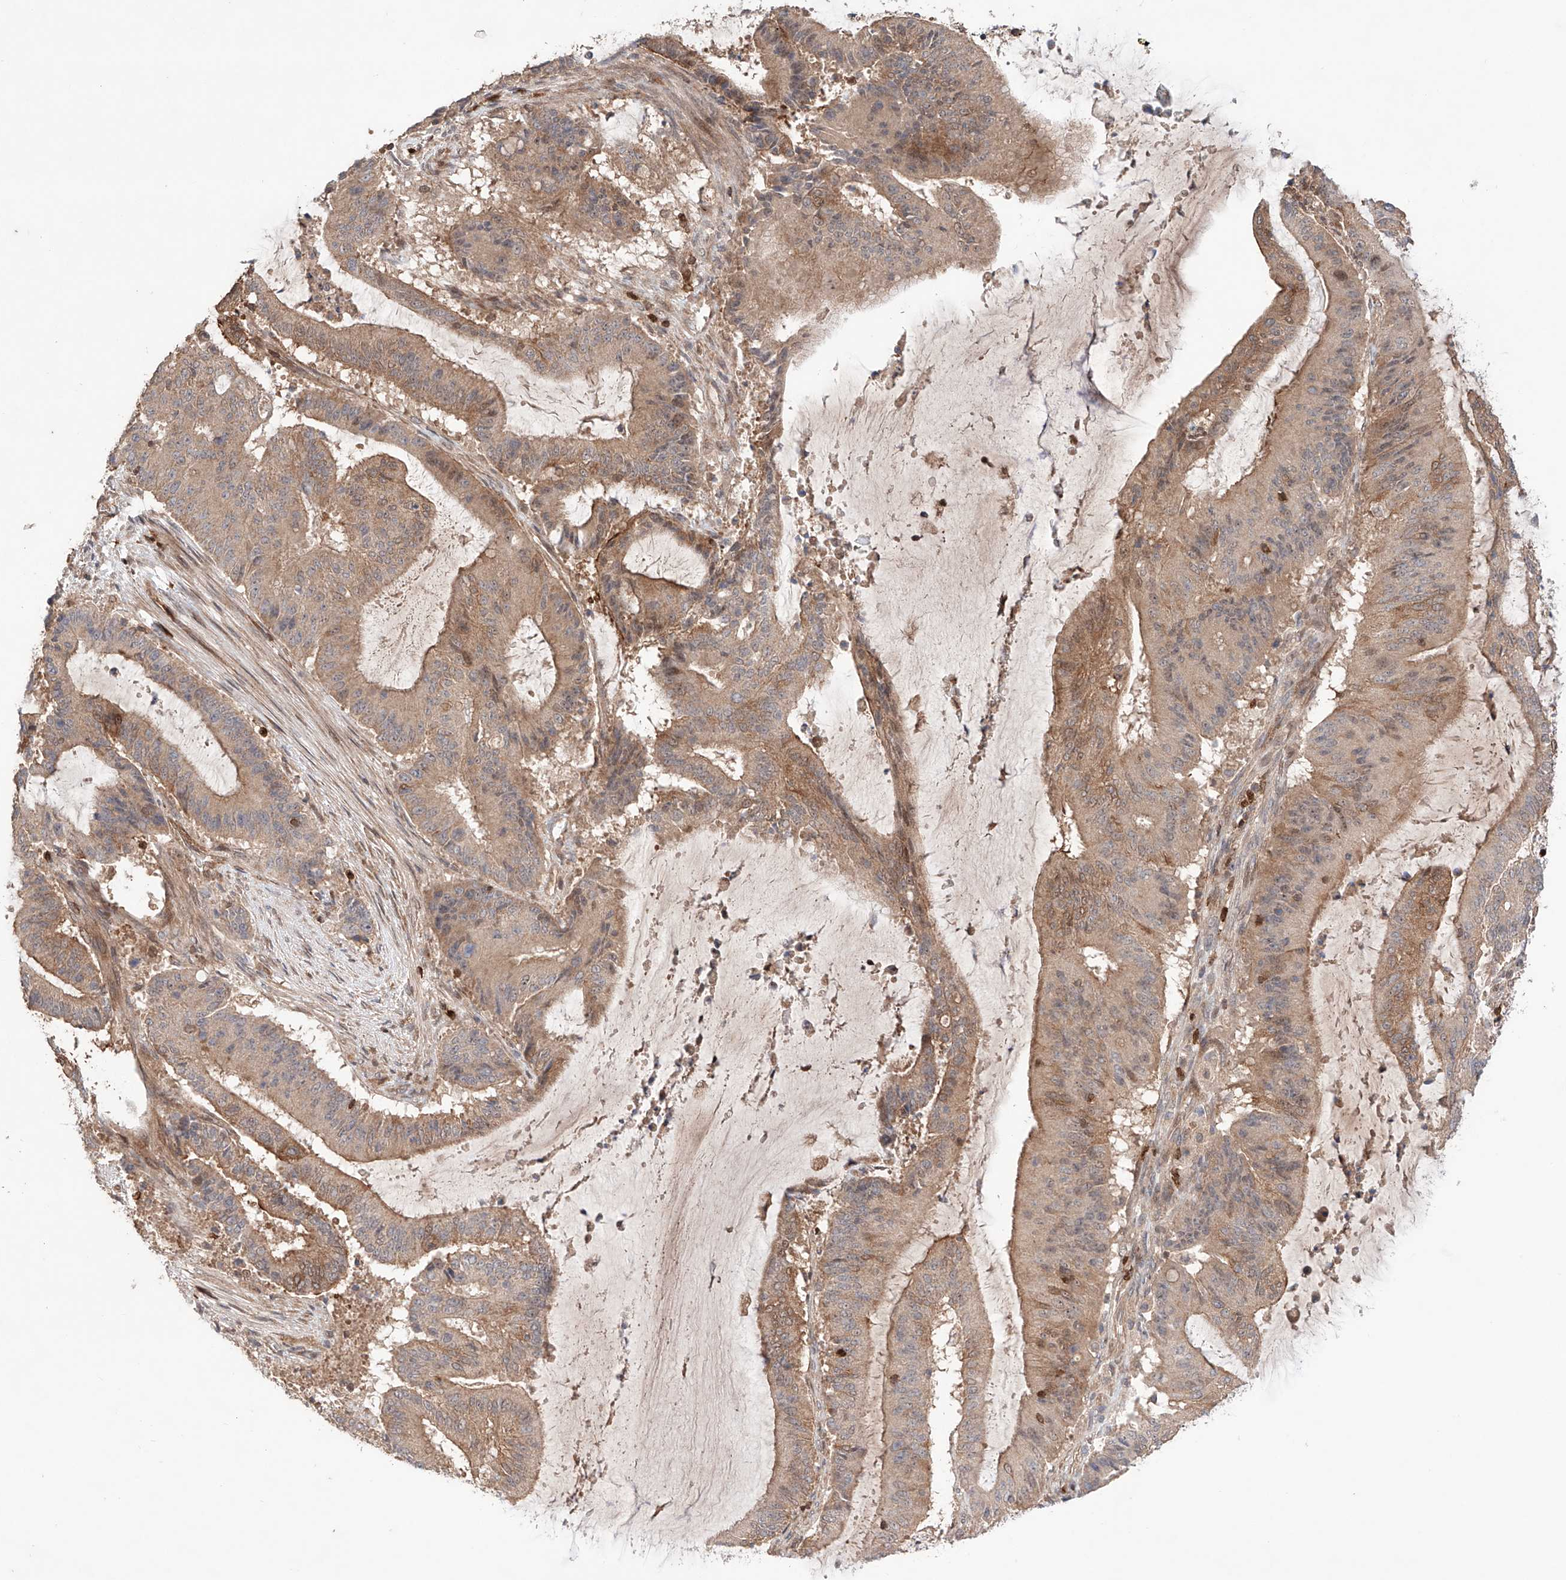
{"staining": {"intensity": "weak", "quantity": ">75%", "location": "cytoplasmic/membranous"}, "tissue": "liver cancer", "cell_type": "Tumor cells", "image_type": "cancer", "snomed": [{"axis": "morphology", "description": "Normal tissue, NOS"}, {"axis": "morphology", "description": "Cholangiocarcinoma"}, {"axis": "topography", "description": "Liver"}, {"axis": "topography", "description": "Peripheral nerve tissue"}], "caption": "High-magnification brightfield microscopy of liver cancer stained with DAB (brown) and counterstained with hematoxylin (blue). tumor cells exhibit weak cytoplasmic/membranous staining is identified in about>75% of cells.", "gene": "IGSF22", "patient": {"sex": "female", "age": 73}}